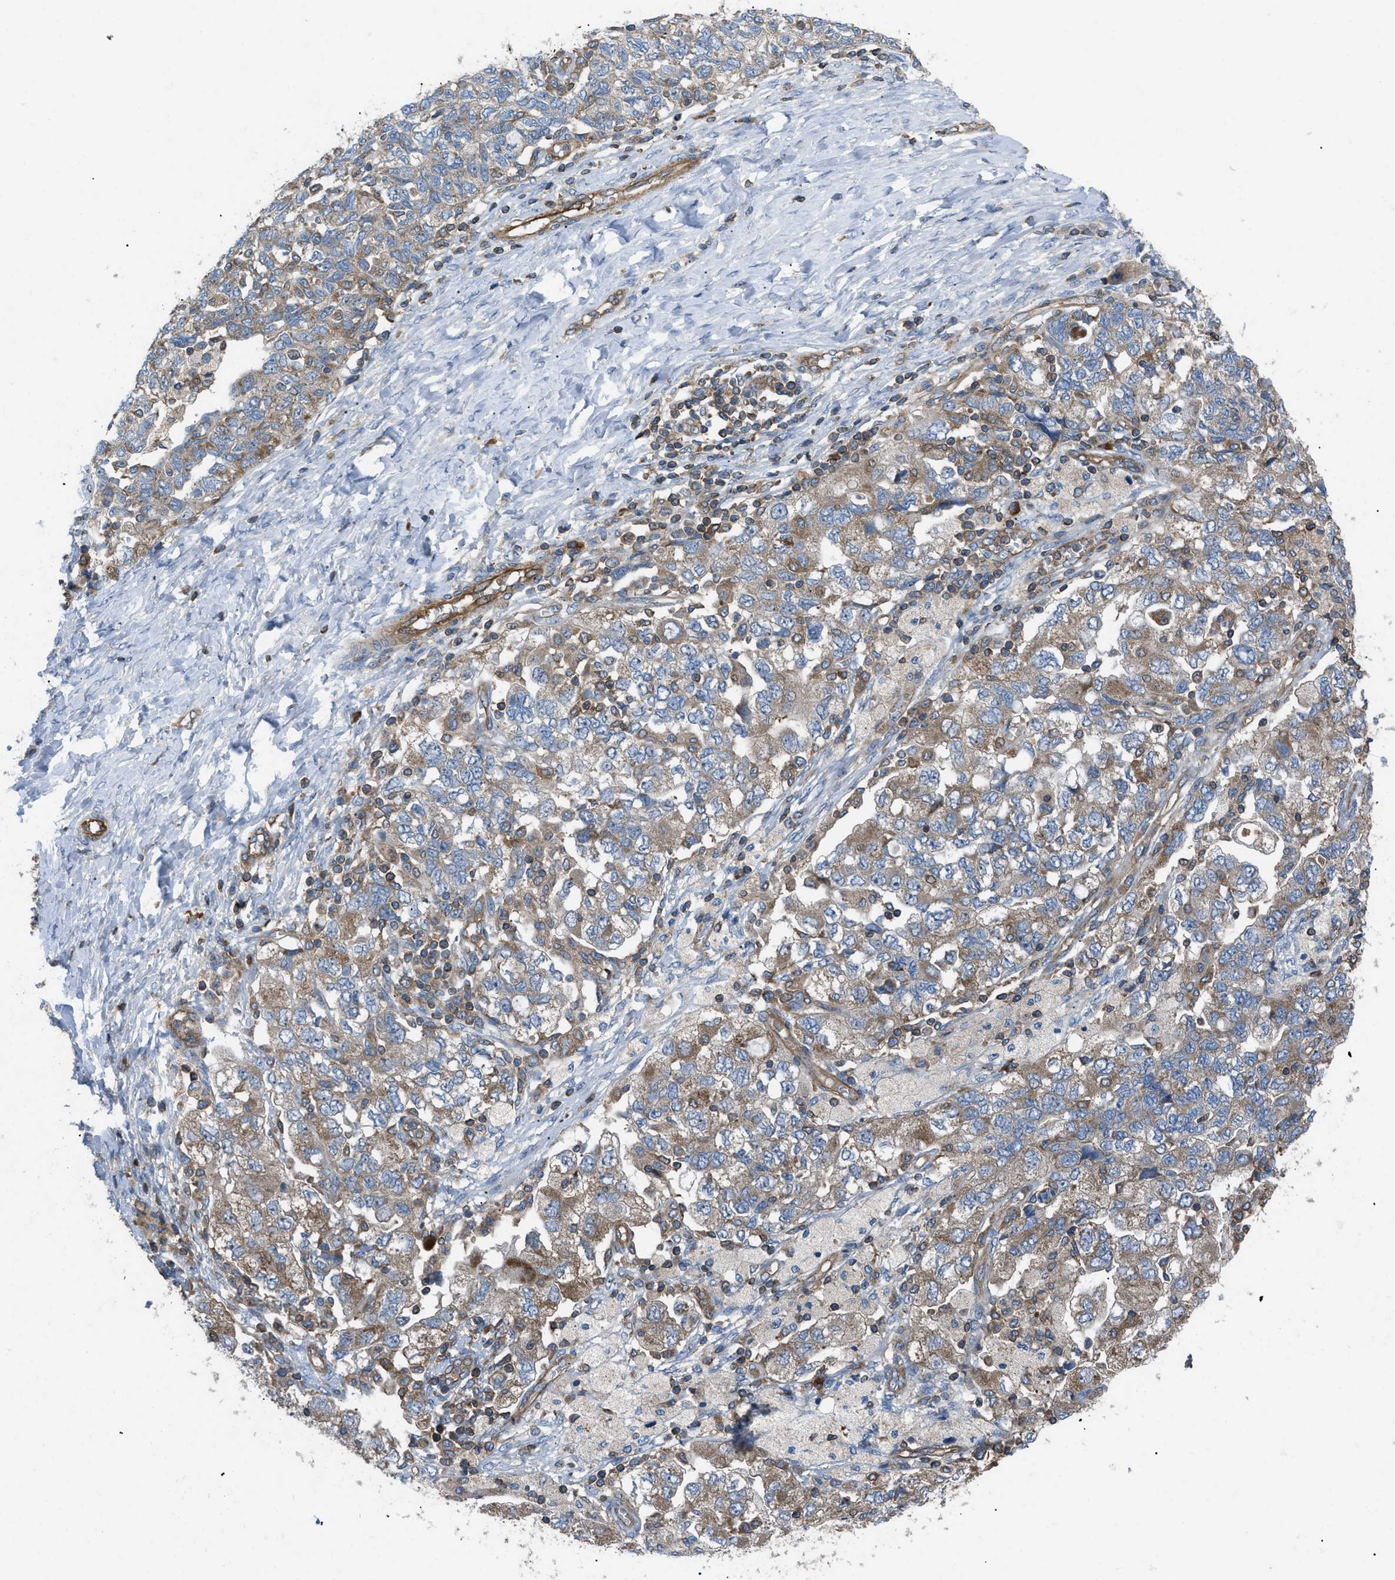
{"staining": {"intensity": "moderate", "quantity": ">75%", "location": "cytoplasmic/membranous"}, "tissue": "ovarian cancer", "cell_type": "Tumor cells", "image_type": "cancer", "snomed": [{"axis": "morphology", "description": "Carcinoma, NOS"}, {"axis": "morphology", "description": "Cystadenocarcinoma, serous, NOS"}, {"axis": "topography", "description": "Ovary"}], "caption": "Protein expression analysis of ovarian cancer (carcinoma) exhibits moderate cytoplasmic/membranous staining in approximately >75% of tumor cells.", "gene": "ATP2A3", "patient": {"sex": "female", "age": 69}}